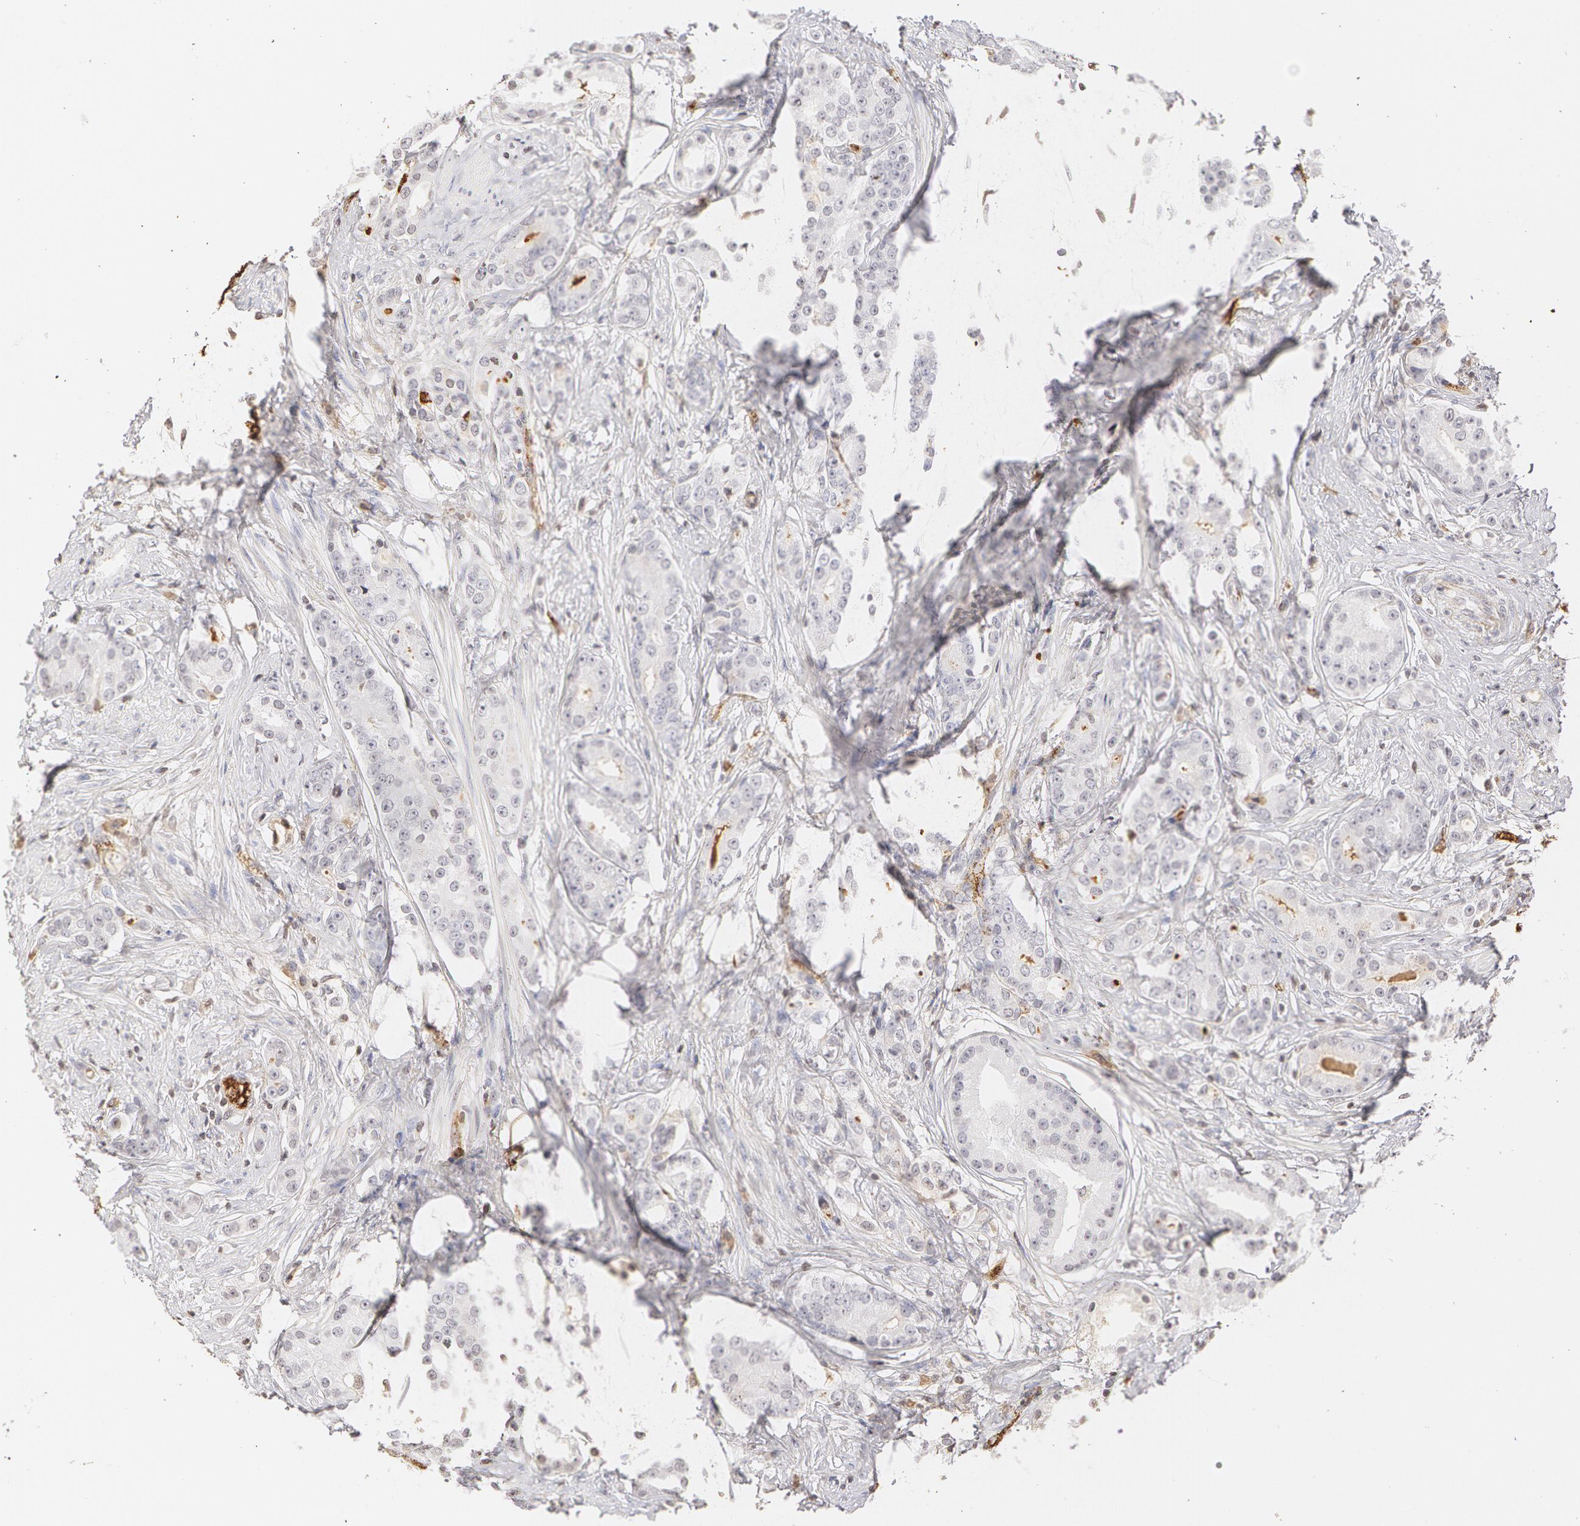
{"staining": {"intensity": "negative", "quantity": "none", "location": "none"}, "tissue": "prostate cancer", "cell_type": "Tumor cells", "image_type": "cancer", "snomed": [{"axis": "morphology", "description": "Adenocarcinoma, Medium grade"}, {"axis": "topography", "description": "Prostate"}], "caption": "Immunohistochemical staining of medium-grade adenocarcinoma (prostate) reveals no significant positivity in tumor cells. Nuclei are stained in blue.", "gene": "VWF", "patient": {"sex": "male", "age": 59}}